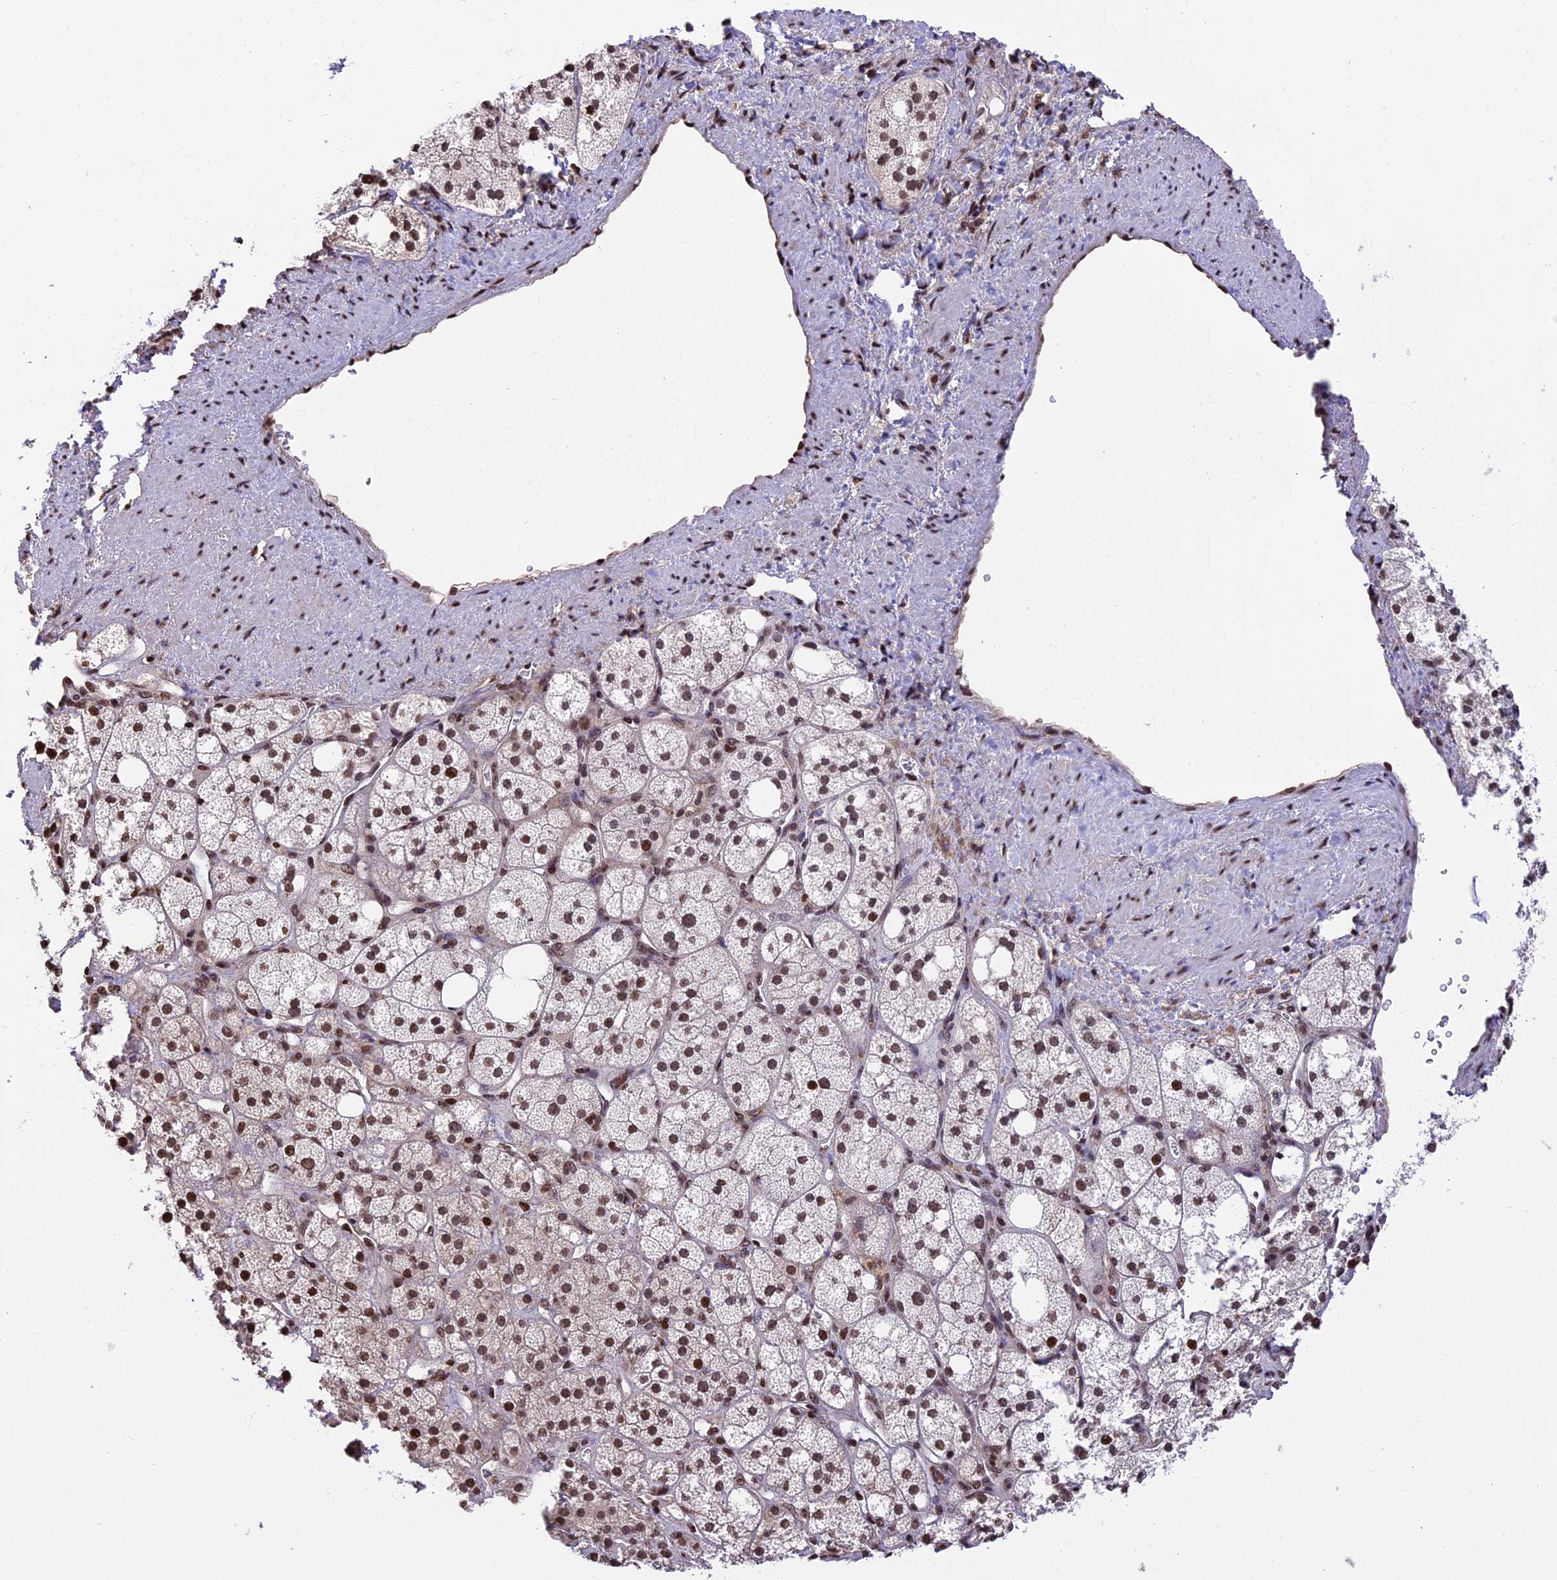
{"staining": {"intensity": "strong", "quantity": ">75%", "location": "nuclear"}, "tissue": "adrenal gland", "cell_type": "Glandular cells", "image_type": "normal", "snomed": [{"axis": "morphology", "description": "Normal tissue, NOS"}, {"axis": "topography", "description": "Adrenal gland"}], "caption": "The immunohistochemical stain labels strong nuclear staining in glandular cells of unremarkable adrenal gland.", "gene": "POLR3E", "patient": {"sex": "male", "age": 61}}